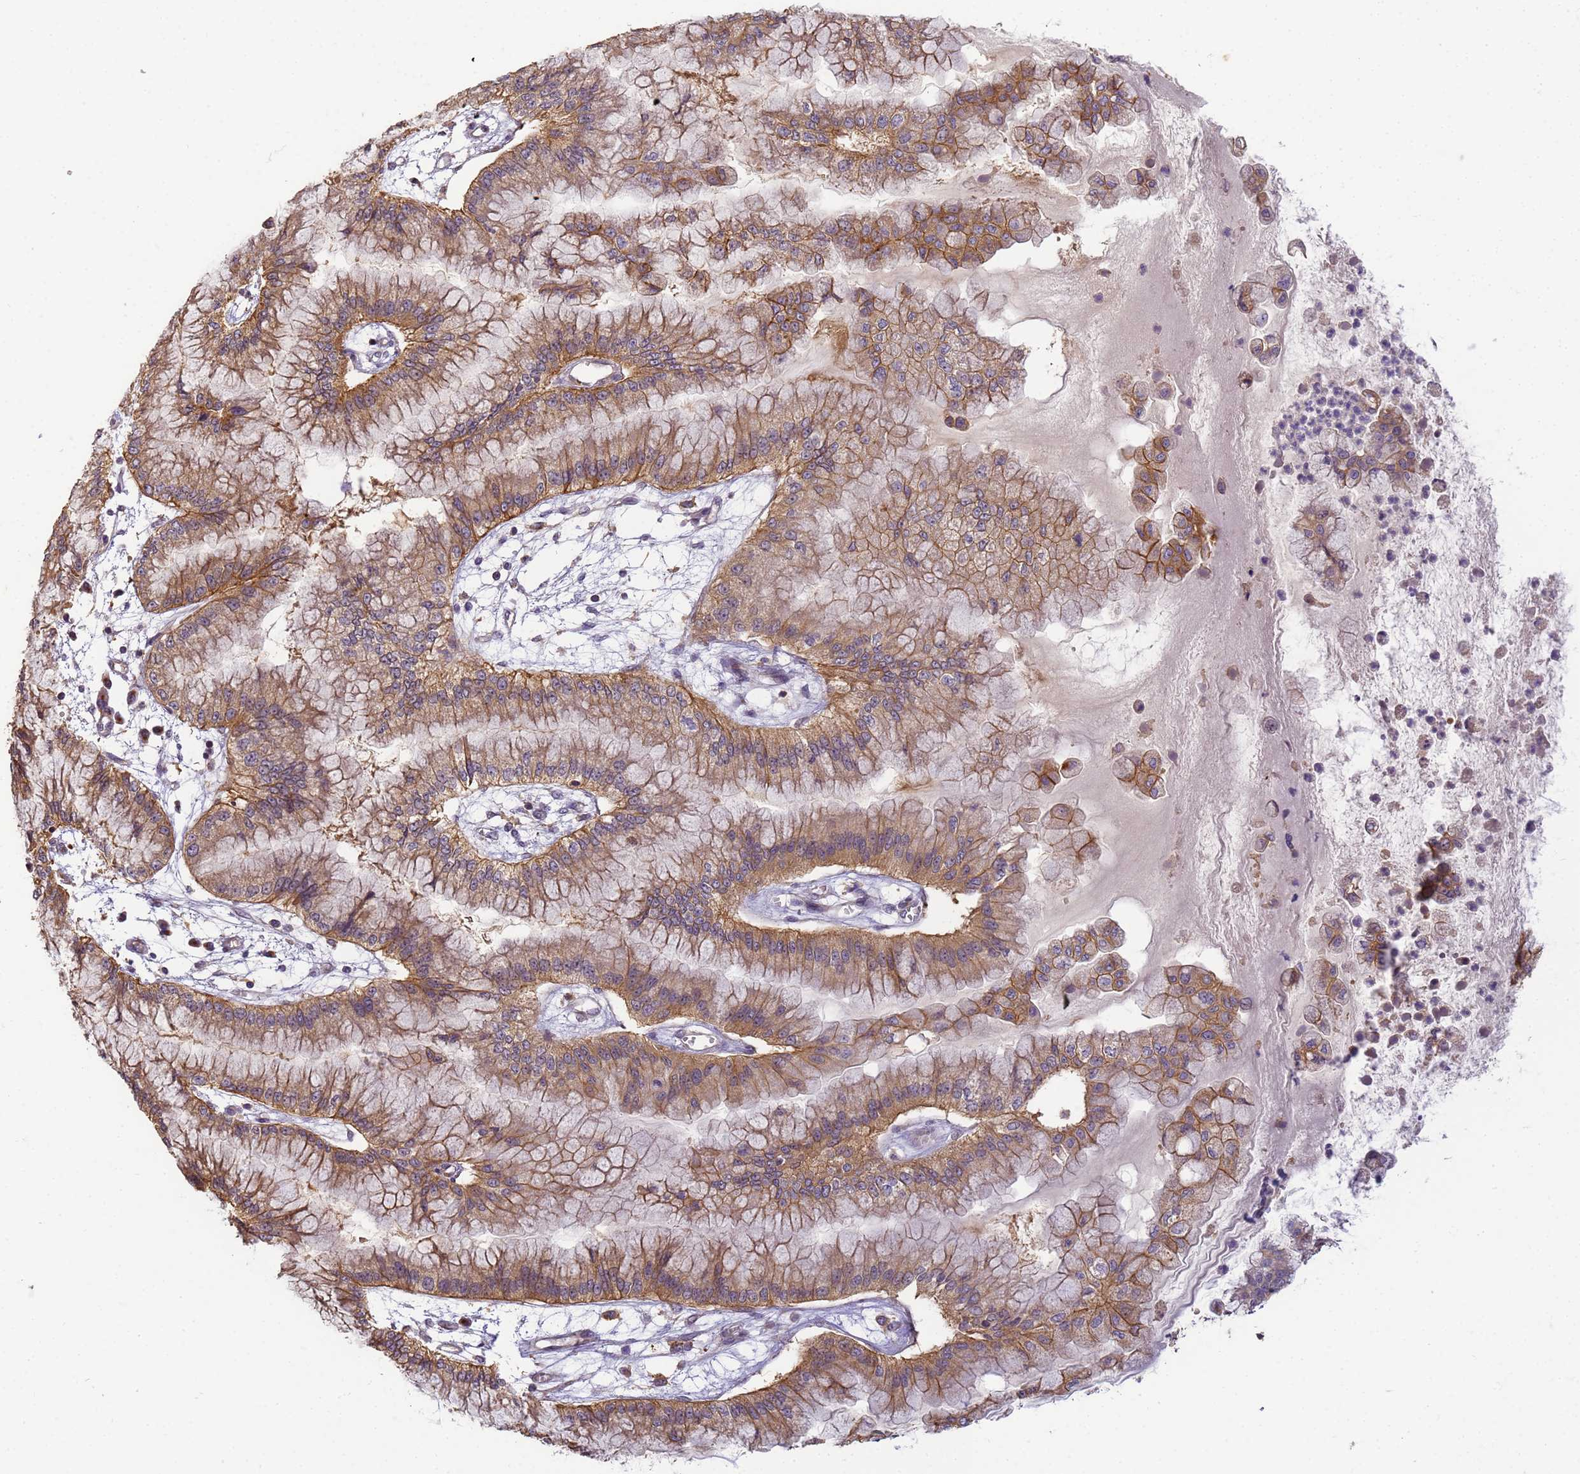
{"staining": {"intensity": "moderate", "quantity": ">75%", "location": "cytoplasmic/membranous"}, "tissue": "pancreatic cancer", "cell_type": "Tumor cells", "image_type": "cancer", "snomed": [{"axis": "morphology", "description": "Adenocarcinoma, NOS"}, {"axis": "topography", "description": "Pancreas"}], "caption": "Human pancreatic cancer (adenocarcinoma) stained with a brown dye exhibits moderate cytoplasmic/membranous positive positivity in about >75% of tumor cells.", "gene": "M6PR", "patient": {"sex": "male", "age": 73}}